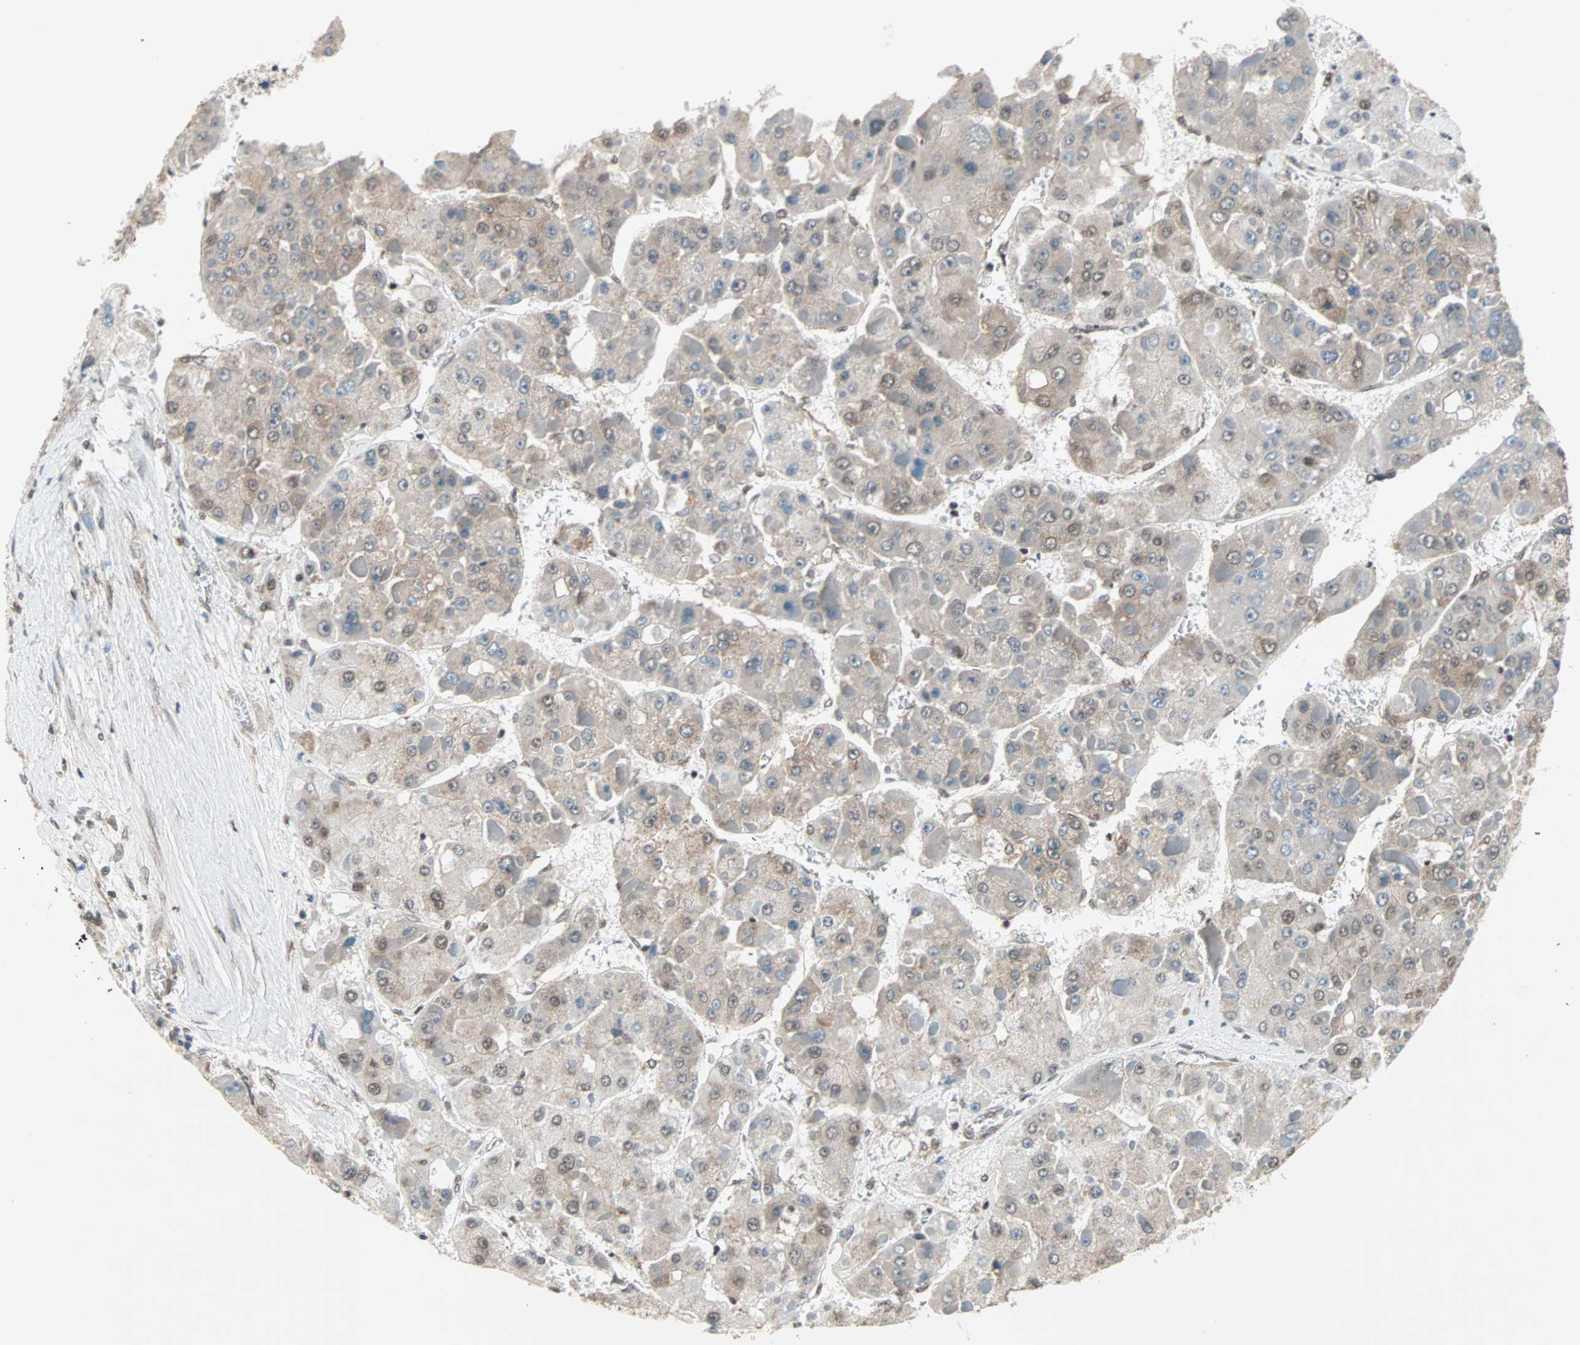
{"staining": {"intensity": "weak", "quantity": "<25%", "location": "cytoplasmic/membranous,nuclear"}, "tissue": "liver cancer", "cell_type": "Tumor cells", "image_type": "cancer", "snomed": [{"axis": "morphology", "description": "Carcinoma, Hepatocellular, NOS"}, {"axis": "topography", "description": "Liver"}], "caption": "An image of liver hepatocellular carcinoma stained for a protein reveals no brown staining in tumor cells.", "gene": "DAZAP1", "patient": {"sex": "female", "age": 73}}